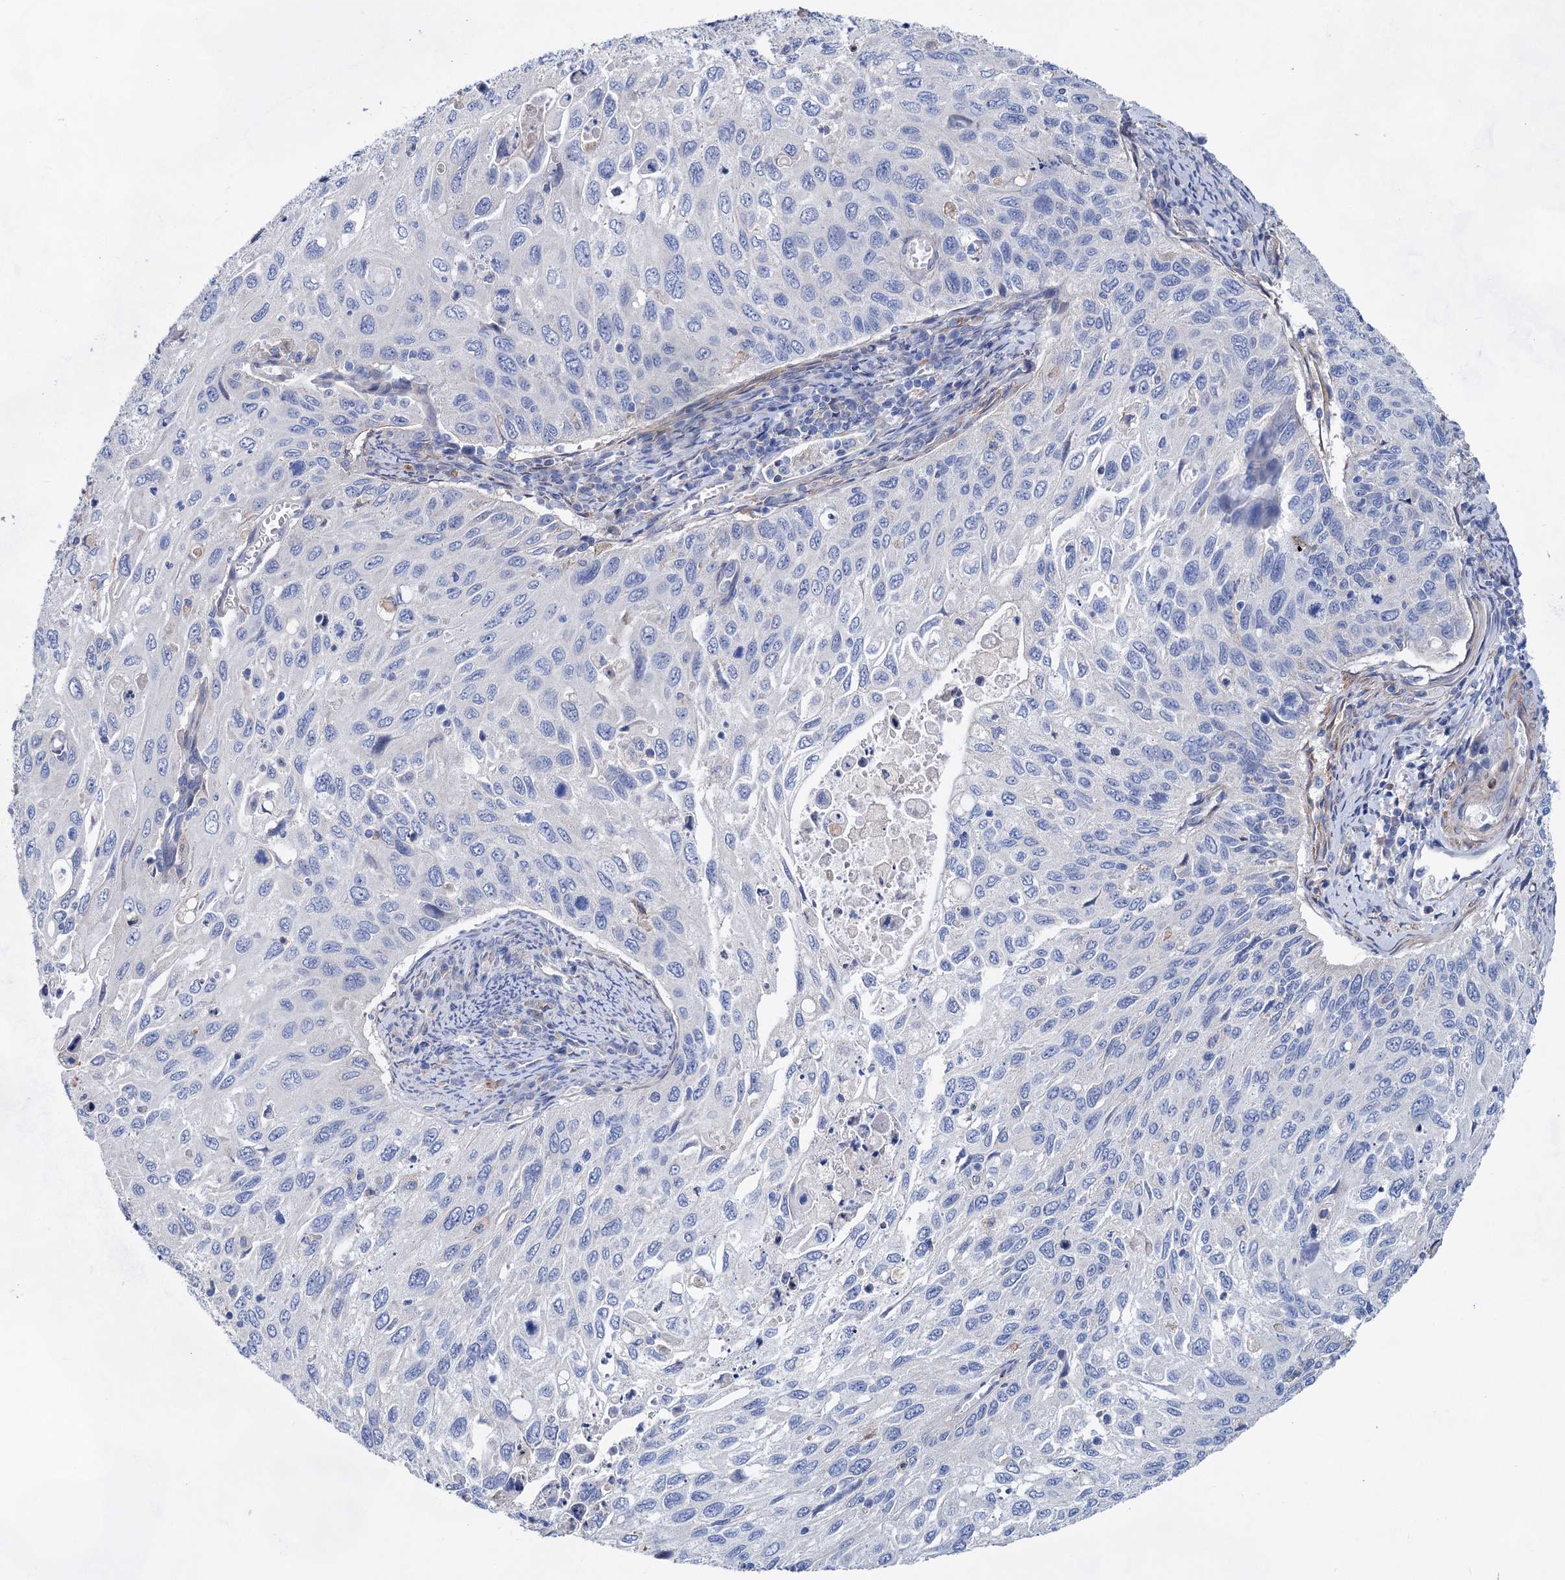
{"staining": {"intensity": "negative", "quantity": "none", "location": "none"}, "tissue": "cervical cancer", "cell_type": "Tumor cells", "image_type": "cancer", "snomed": [{"axis": "morphology", "description": "Squamous cell carcinoma, NOS"}, {"axis": "topography", "description": "Cervix"}], "caption": "Tumor cells are negative for brown protein staining in cervical squamous cell carcinoma.", "gene": "GPR155", "patient": {"sex": "female", "age": 70}}